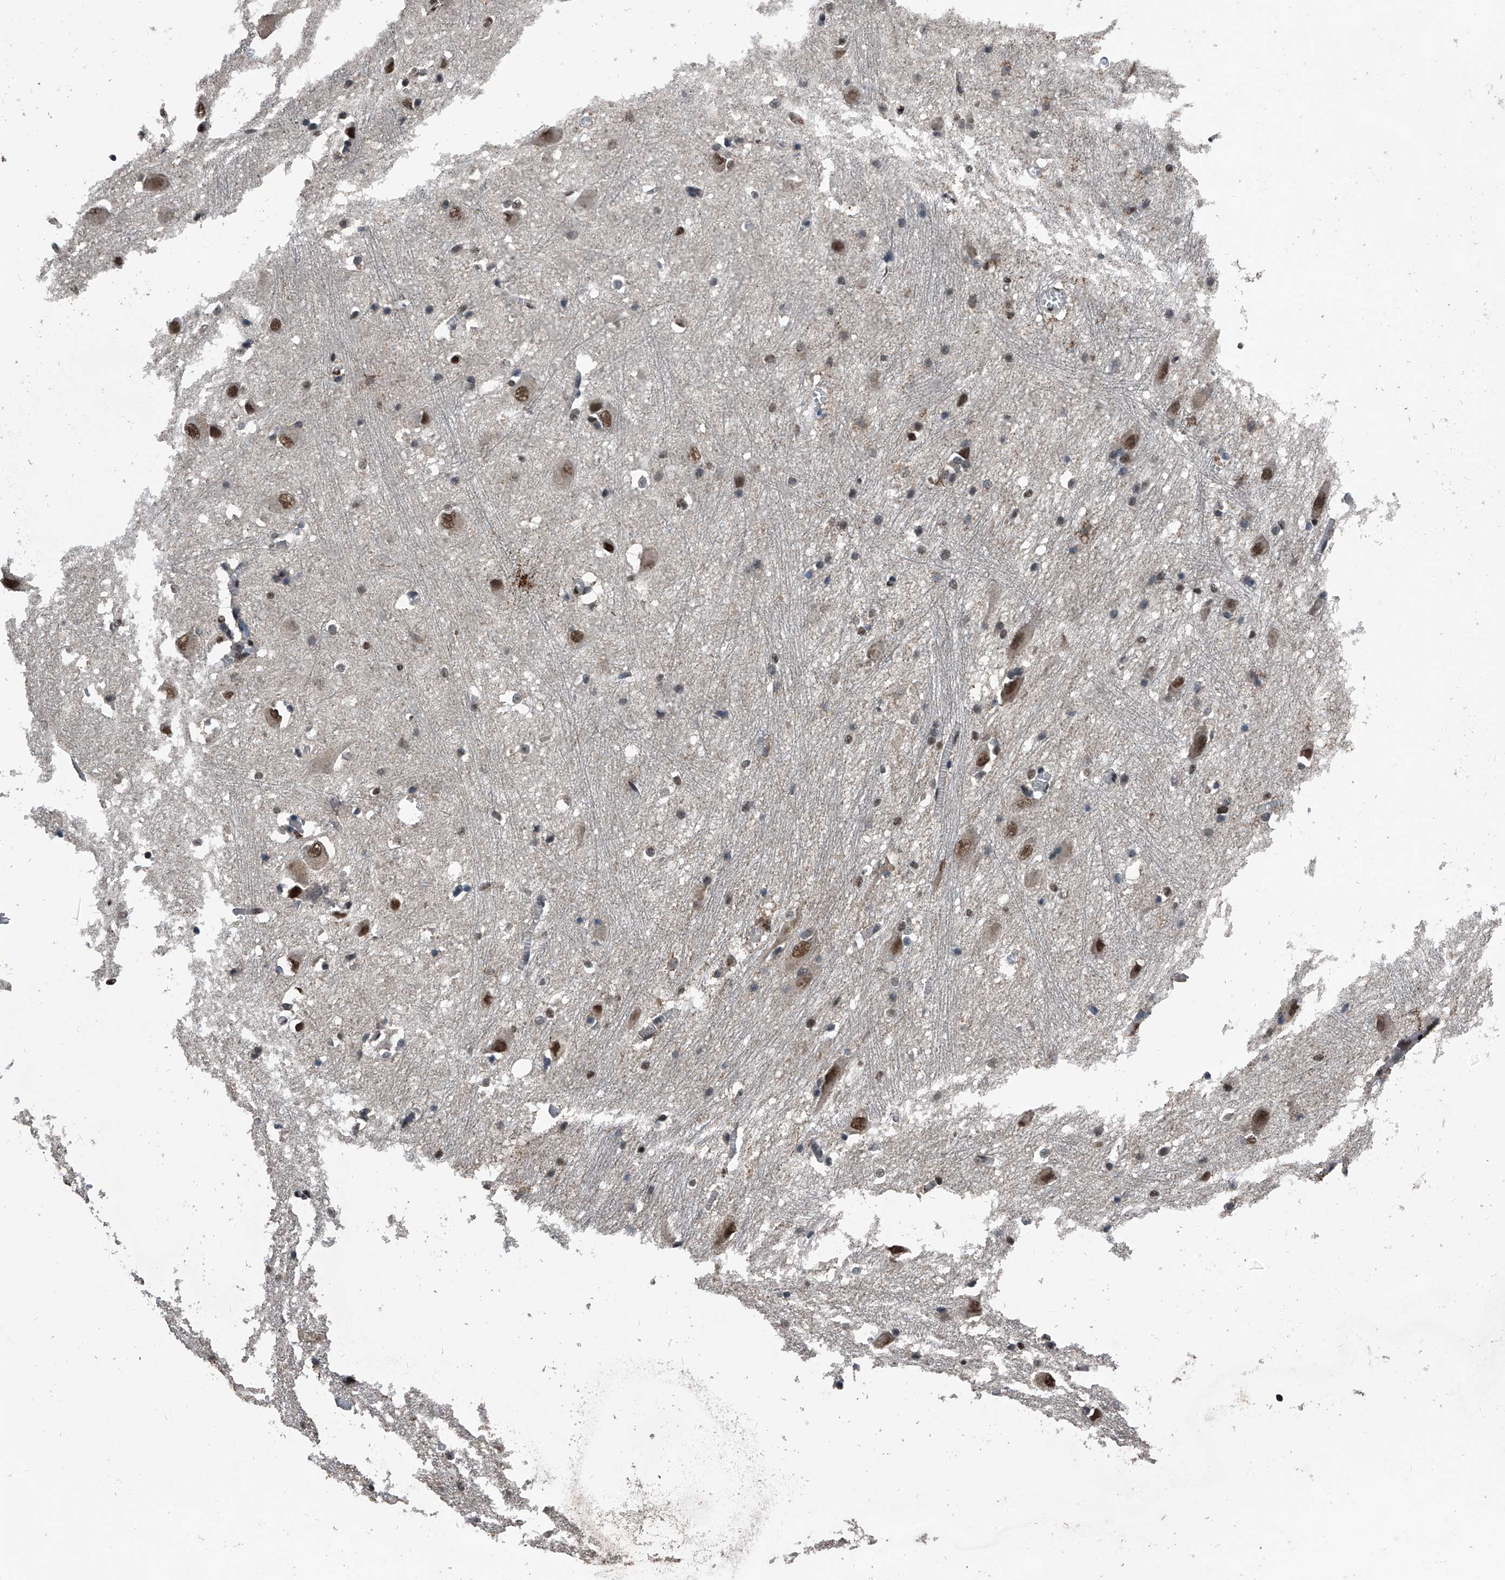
{"staining": {"intensity": "moderate", "quantity": "<25%", "location": "nuclear"}, "tissue": "caudate", "cell_type": "Glial cells", "image_type": "normal", "snomed": [{"axis": "morphology", "description": "Normal tissue, NOS"}, {"axis": "topography", "description": "Lateral ventricle wall"}], "caption": "Glial cells reveal low levels of moderate nuclear positivity in about <25% of cells in benign human caudate. The protein is stained brown, and the nuclei are stained in blue (DAB (3,3'-diaminobenzidine) IHC with brightfield microscopy, high magnification).", "gene": "FKBP5", "patient": {"sex": "male", "age": 37}}